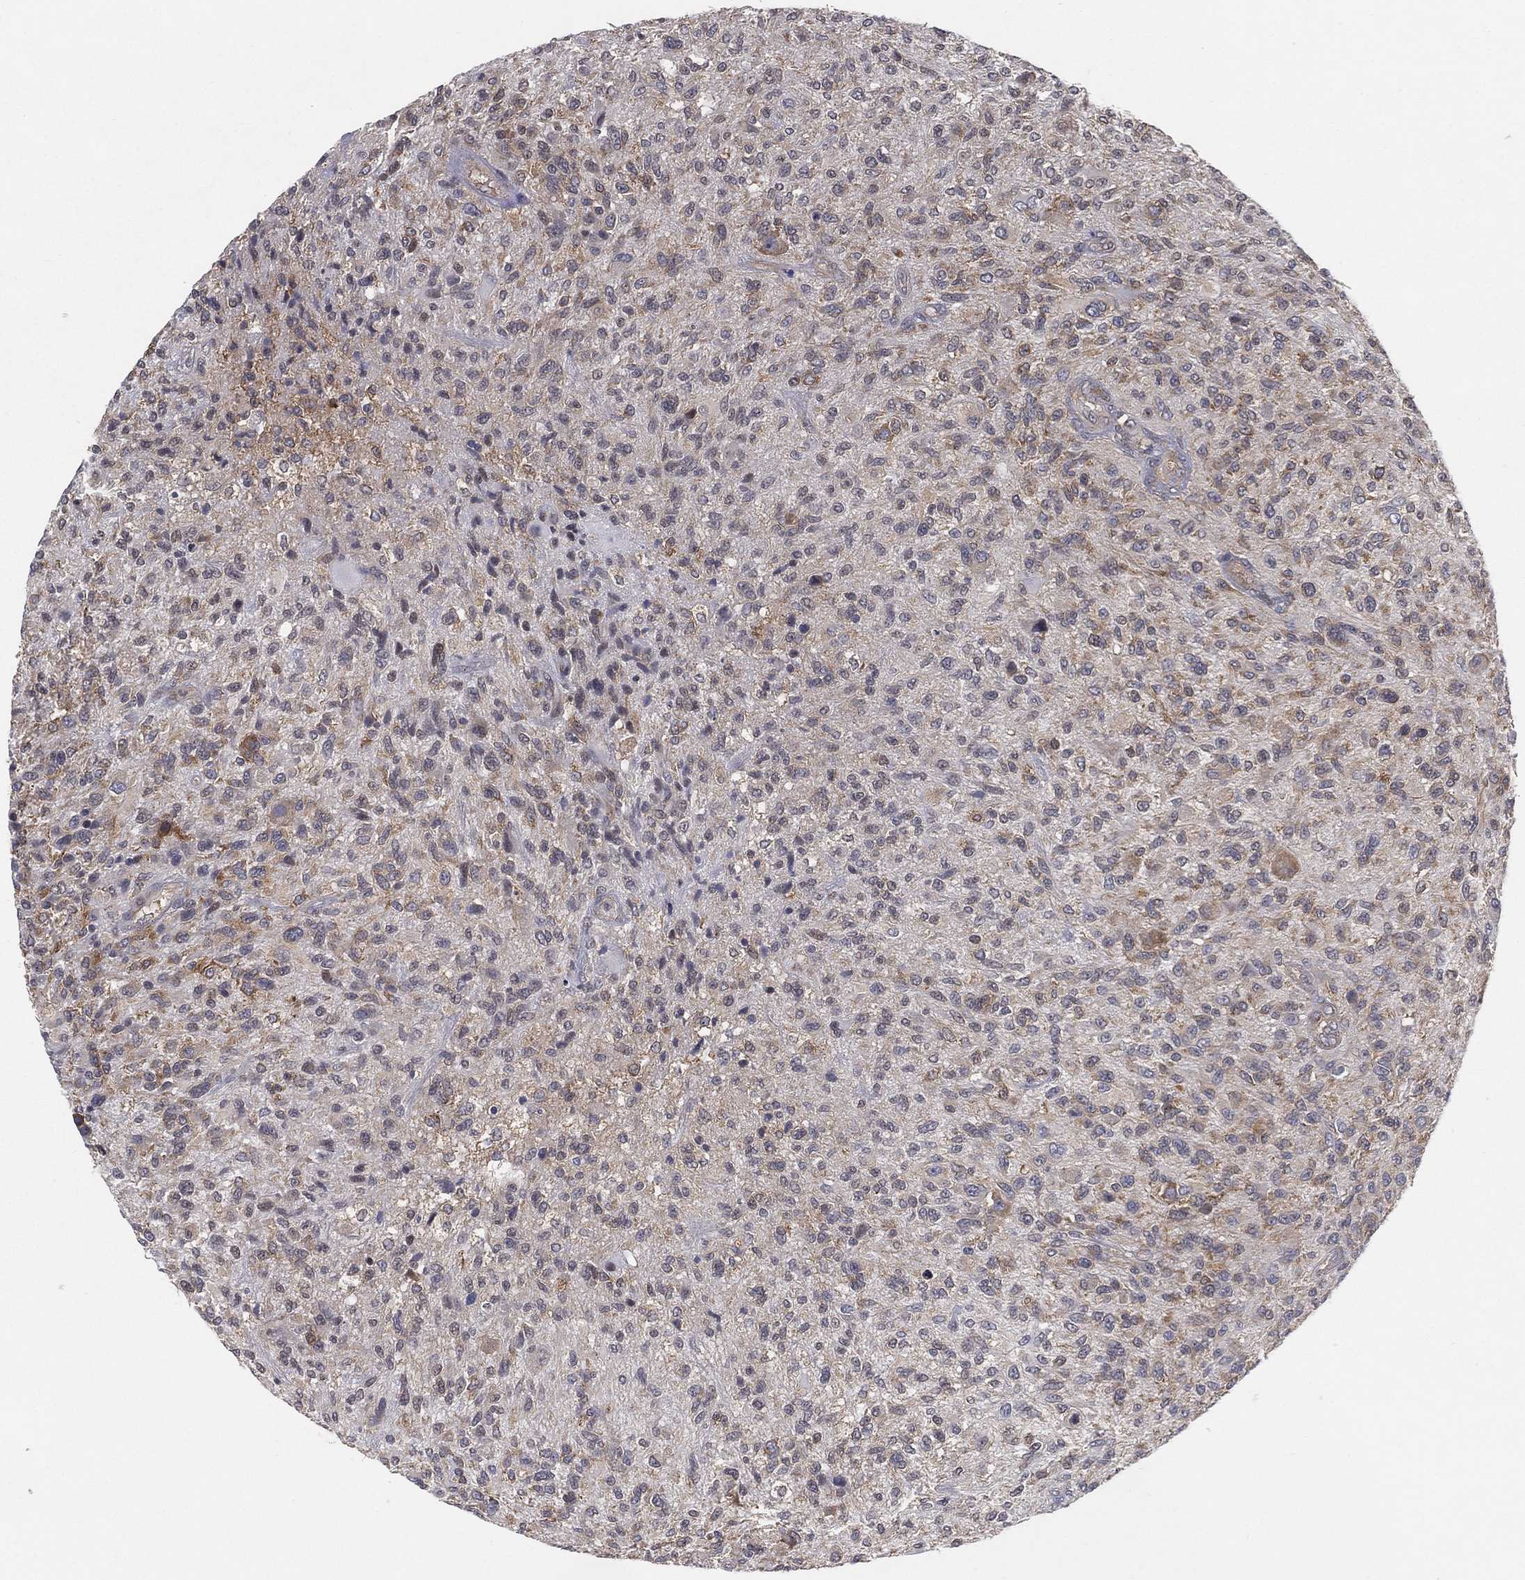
{"staining": {"intensity": "weak", "quantity": "25%-75%", "location": "cytoplasmic/membranous"}, "tissue": "glioma", "cell_type": "Tumor cells", "image_type": "cancer", "snomed": [{"axis": "morphology", "description": "Glioma, malignant, High grade"}, {"axis": "topography", "description": "Brain"}], "caption": "IHC (DAB (3,3'-diaminobenzidine)) staining of human malignant high-grade glioma demonstrates weak cytoplasmic/membranous protein staining in approximately 25%-75% of tumor cells. Using DAB (brown) and hematoxylin (blue) stains, captured at high magnification using brightfield microscopy.", "gene": "TMTC4", "patient": {"sex": "male", "age": 47}}